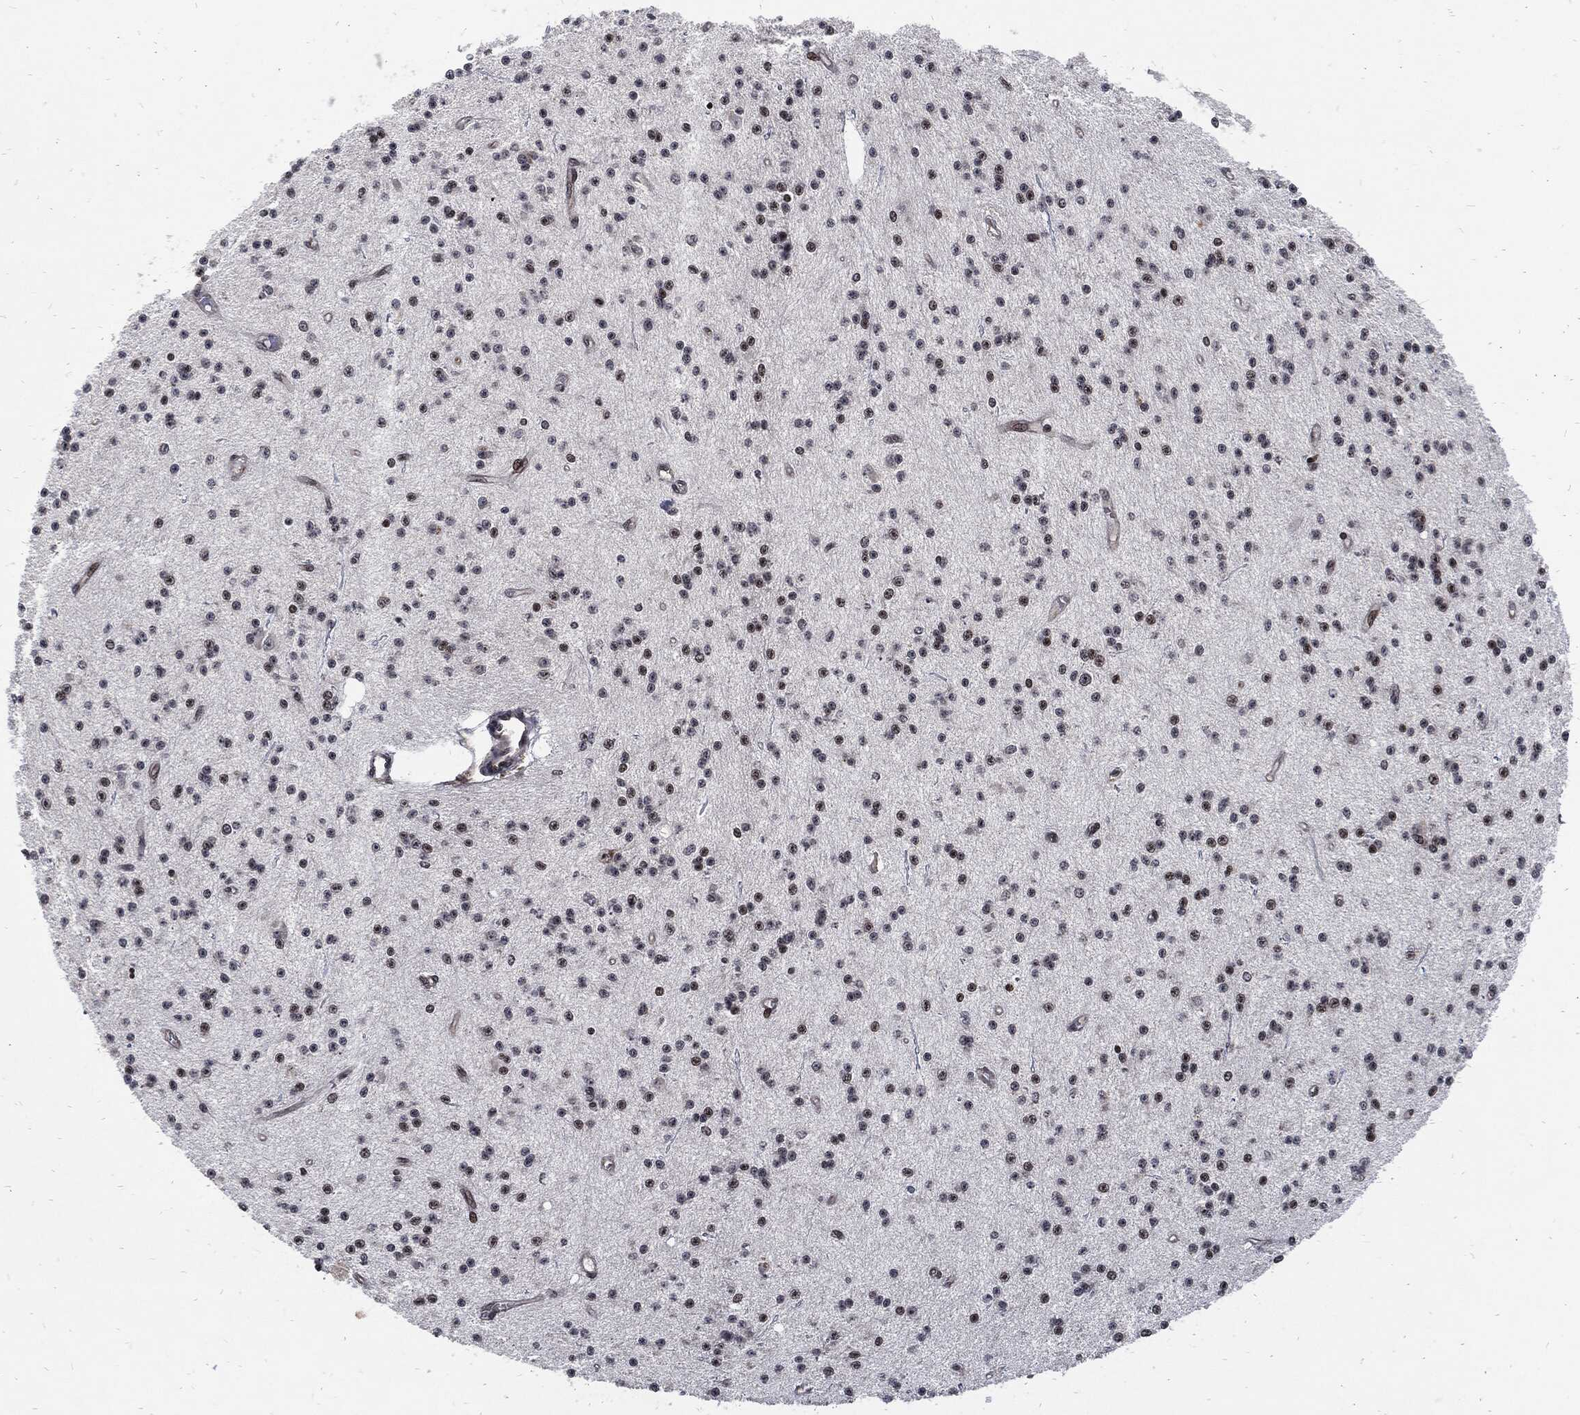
{"staining": {"intensity": "moderate", "quantity": "<25%", "location": "nuclear"}, "tissue": "glioma", "cell_type": "Tumor cells", "image_type": "cancer", "snomed": [{"axis": "morphology", "description": "Glioma, malignant, Low grade"}, {"axis": "topography", "description": "Brain"}], "caption": "The photomicrograph displays a brown stain indicating the presence of a protein in the nuclear of tumor cells in glioma.", "gene": "ZNF775", "patient": {"sex": "male", "age": 27}}